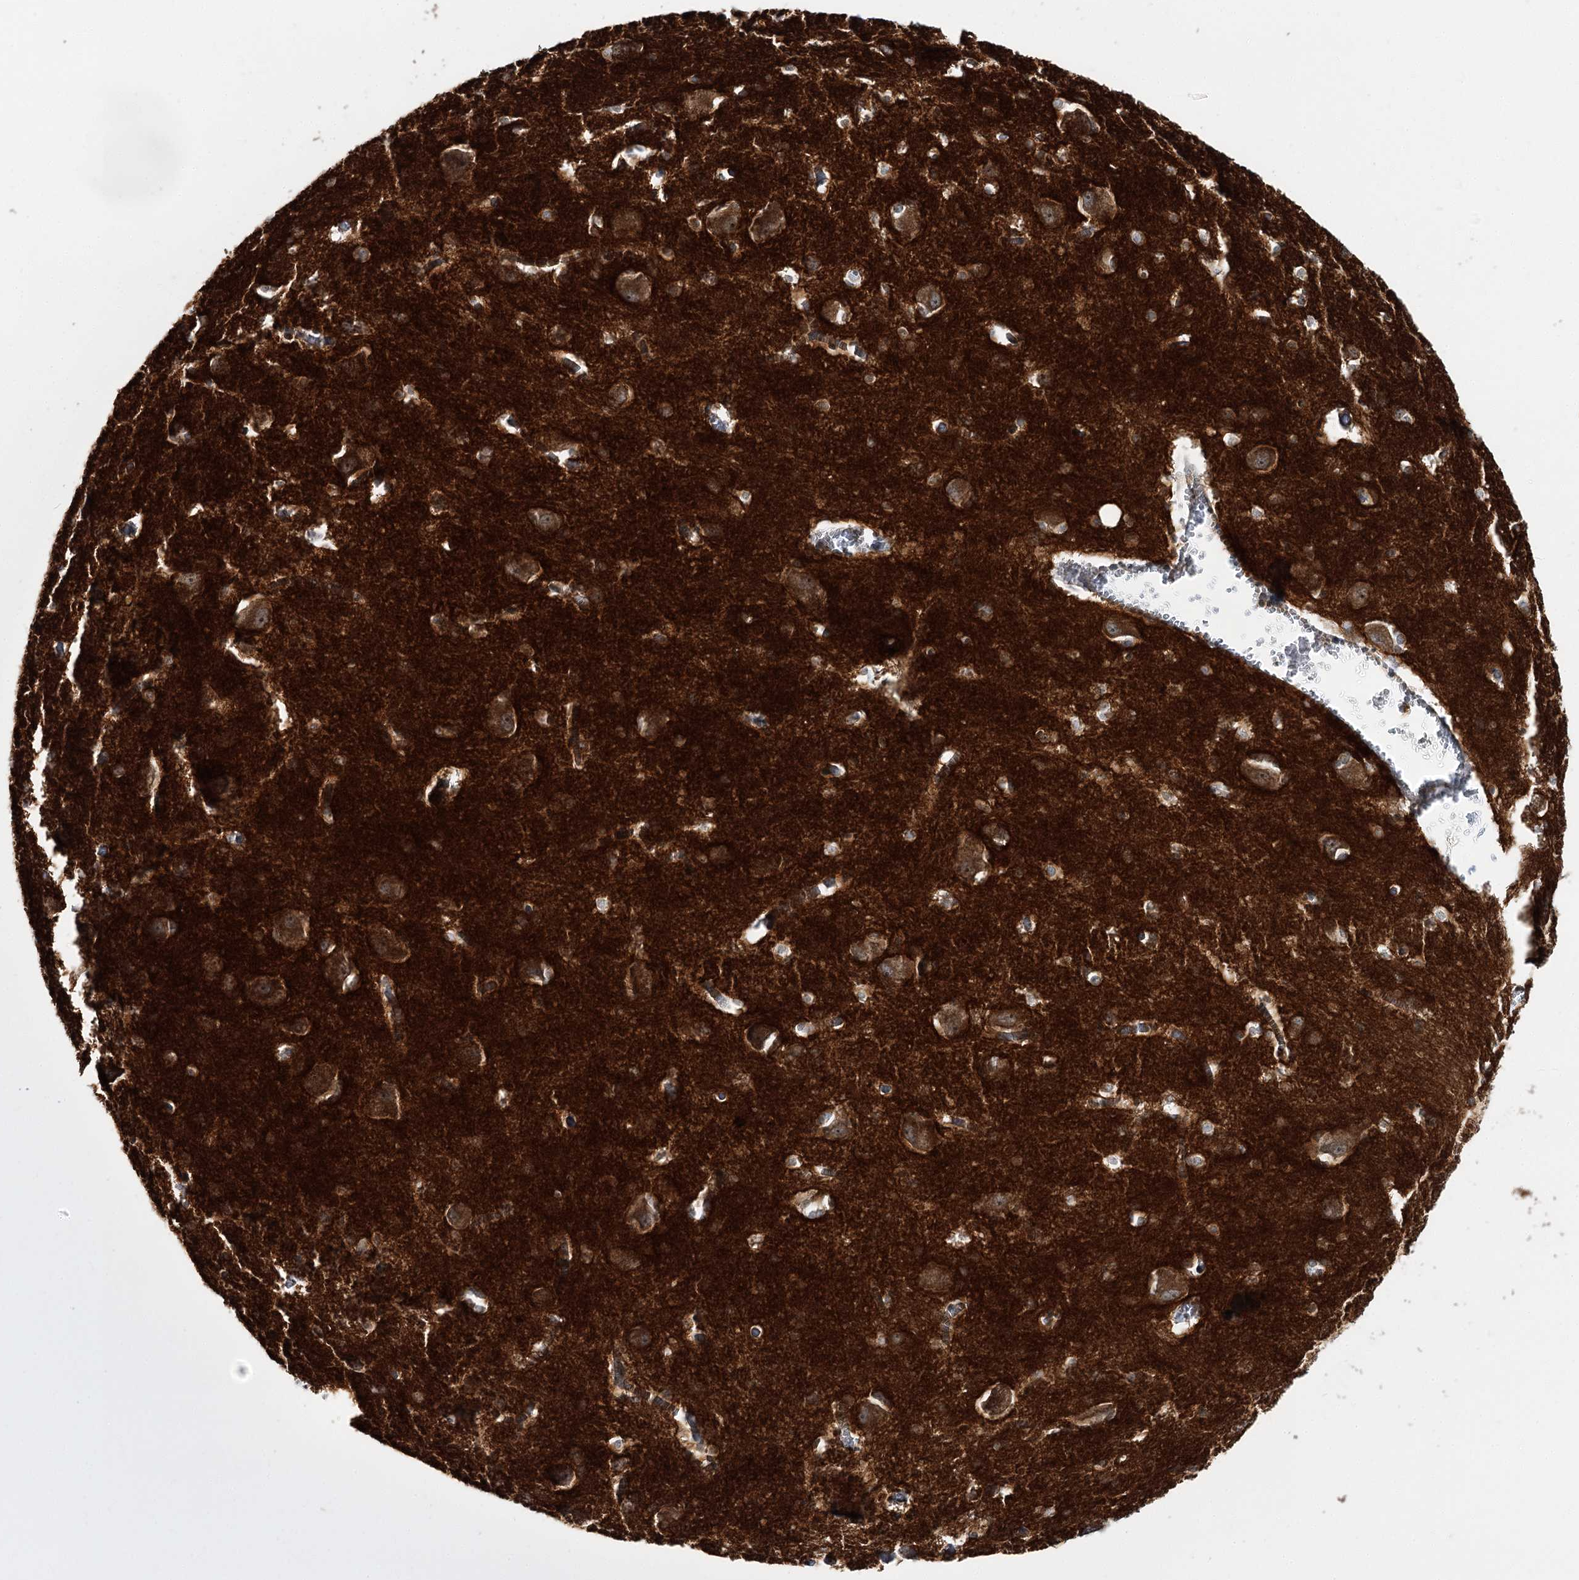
{"staining": {"intensity": "moderate", "quantity": ">75%", "location": "cytoplasmic/membranous"}, "tissue": "caudate", "cell_type": "Glial cells", "image_type": "normal", "snomed": [{"axis": "morphology", "description": "Normal tissue, NOS"}, {"axis": "topography", "description": "Lateral ventricle wall"}], "caption": "A micrograph of human caudate stained for a protein reveals moderate cytoplasmic/membranous brown staining in glial cells.", "gene": "C11orf80", "patient": {"sex": "male", "age": 37}}